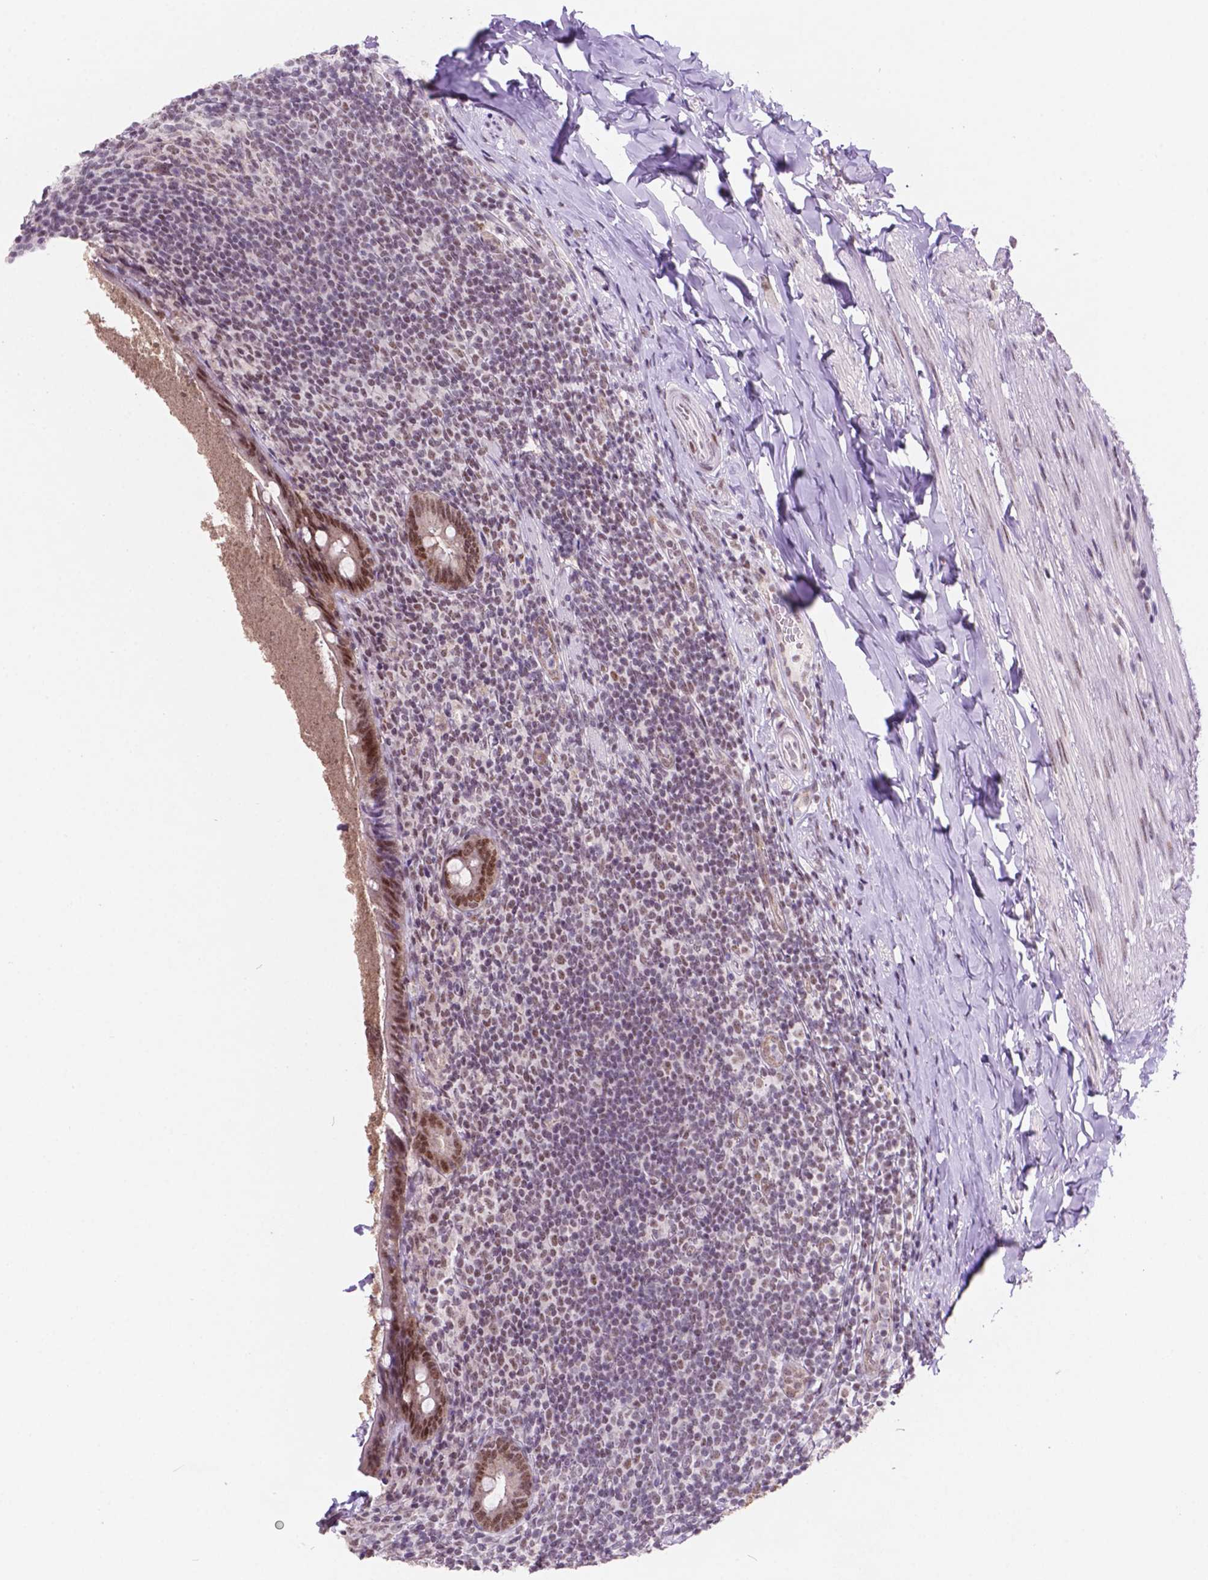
{"staining": {"intensity": "moderate", "quantity": ">75%", "location": "nuclear"}, "tissue": "appendix", "cell_type": "Glandular cells", "image_type": "normal", "snomed": [{"axis": "morphology", "description": "Normal tissue, NOS"}, {"axis": "topography", "description": "Appendix"}], "caption": "Appendix stained with a brown dye reveals moderate nuclear positive expression in approximately >75% of glandular cells.", "gene": "NCOR1", "patient": {"sex": "male", "age": 47}}